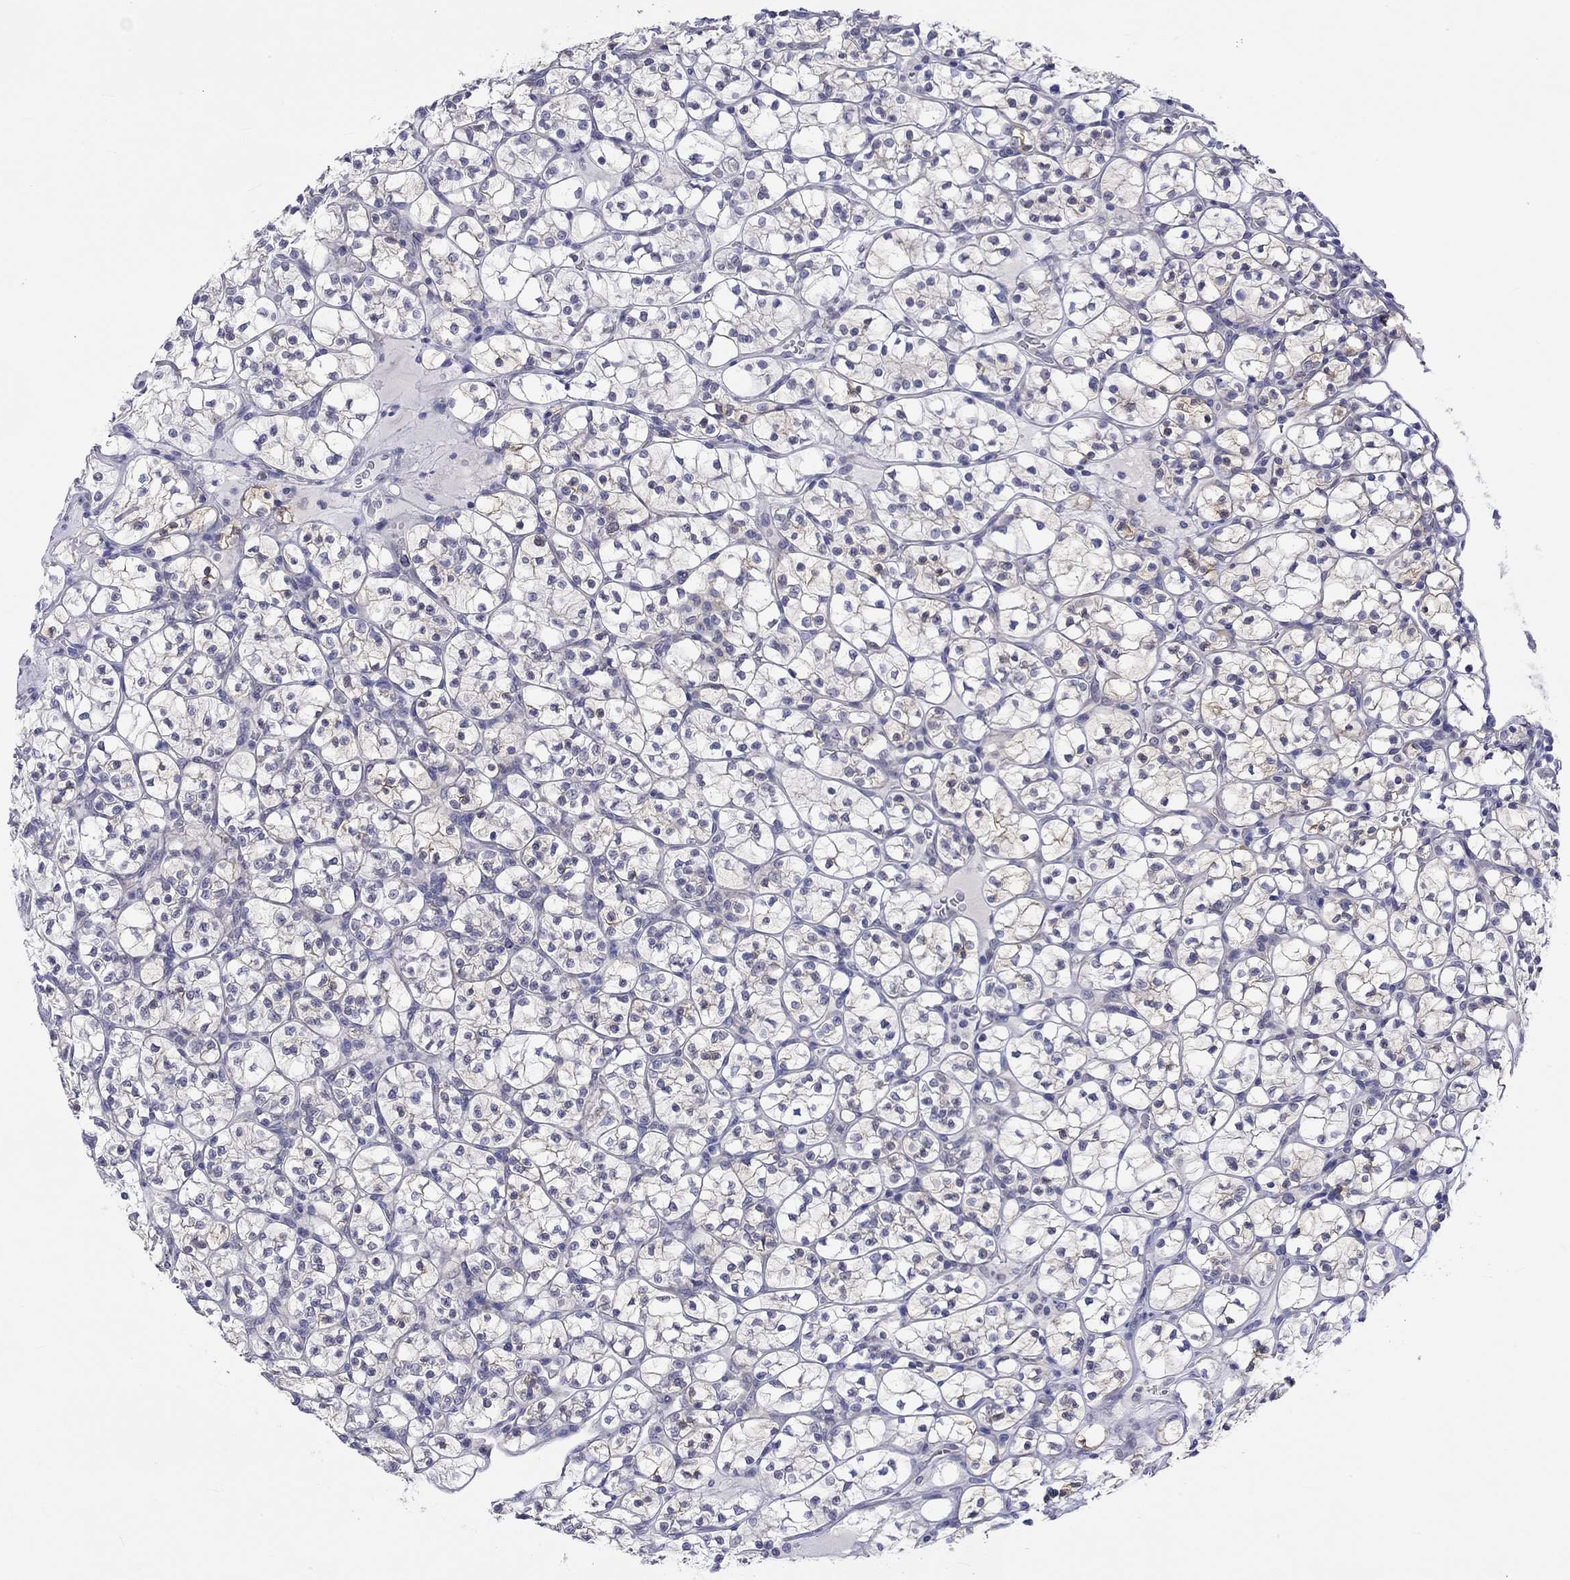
{"staining": {"intensity": "weak", "quantity": "25%-75%", "location": "cytoplasmic/membranous"}, "tissue": "renal cancer", "cell_type": "Tumor cells", "image_type": "cancer", "snomed": [{"axis": "morphology", "description": "Adenocarcinoma, NOS"}, {"axis": "topography", "description": "Kidney"}], "caption": "Protein staining of renal adenocarcinoma tissue reveals weak cytoplasmic/membranous positivity in approximately 25%-75% of tumor cells.", "gene": "CERS1", "patient": {"sex": "female", "age": 89}}